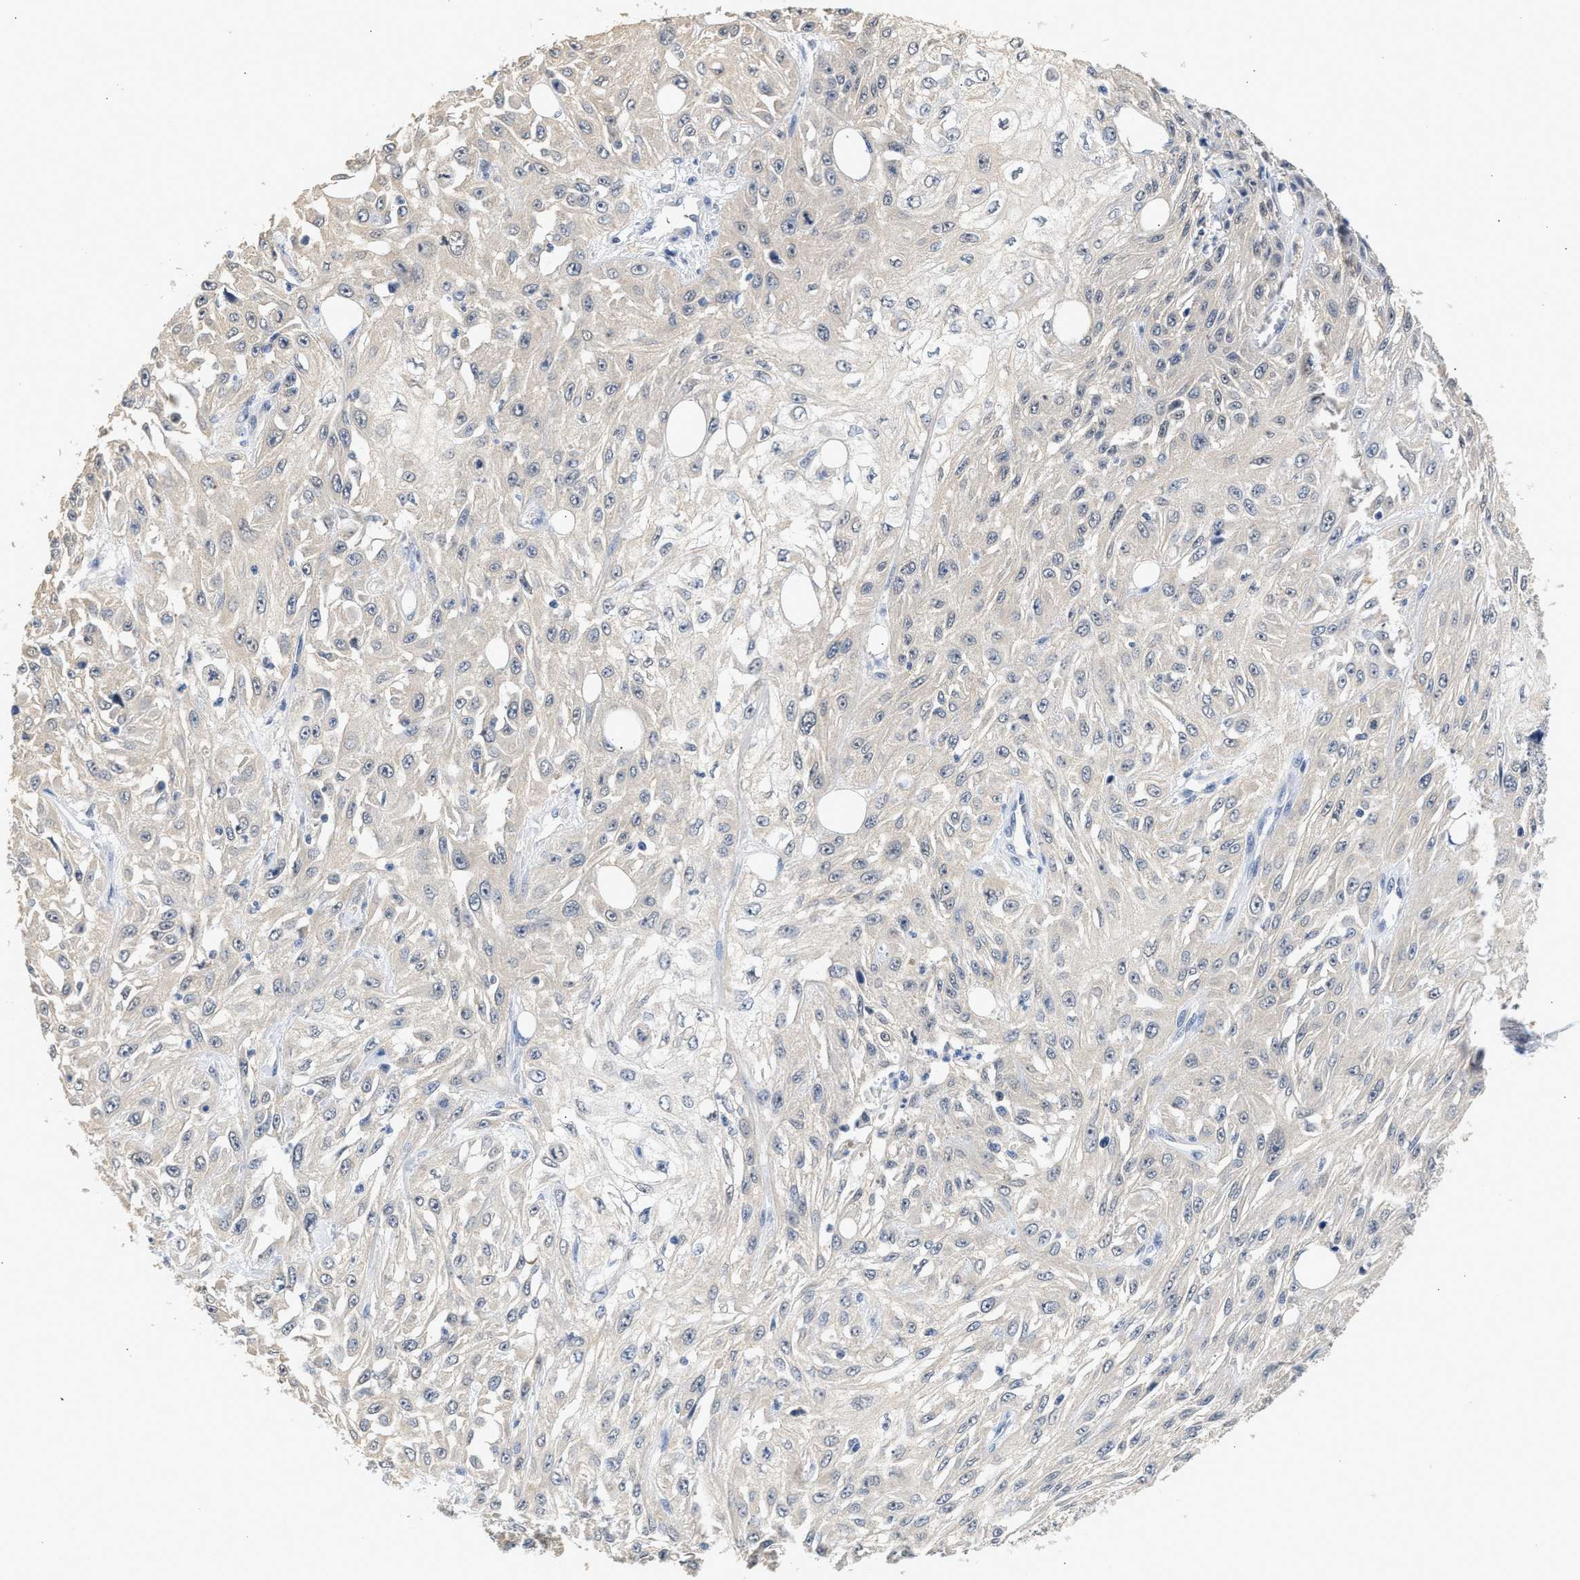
{"staining": {"intensity": "negative", "quantity": "none", "location": "none"}, "tissue": "skin cancer", "cell_type": "Tumor cells", "image_type": "cancer", "snomed": [{"axis": "morphology", "description": "Squamous cell carcinoma, NOS"}, {"axis": "morphology", "description": "Squamous cell carcinoma, metastatic, NOS"}, {"axis": "topography", "description": "Skin"}, {"axis": "topography", "description": "Lymph node"}], "caption": "DAB (3,3'-diaminobenzidine) immunohistochemical staining of human metastatic squamous cell carcinoma (skin) demonstrates no significant expression in tumor cells. (IHC, brightfield microscopy, high magnification).", "gene": "PPM1L", "patient": {"sex": "male", "age": 75}}